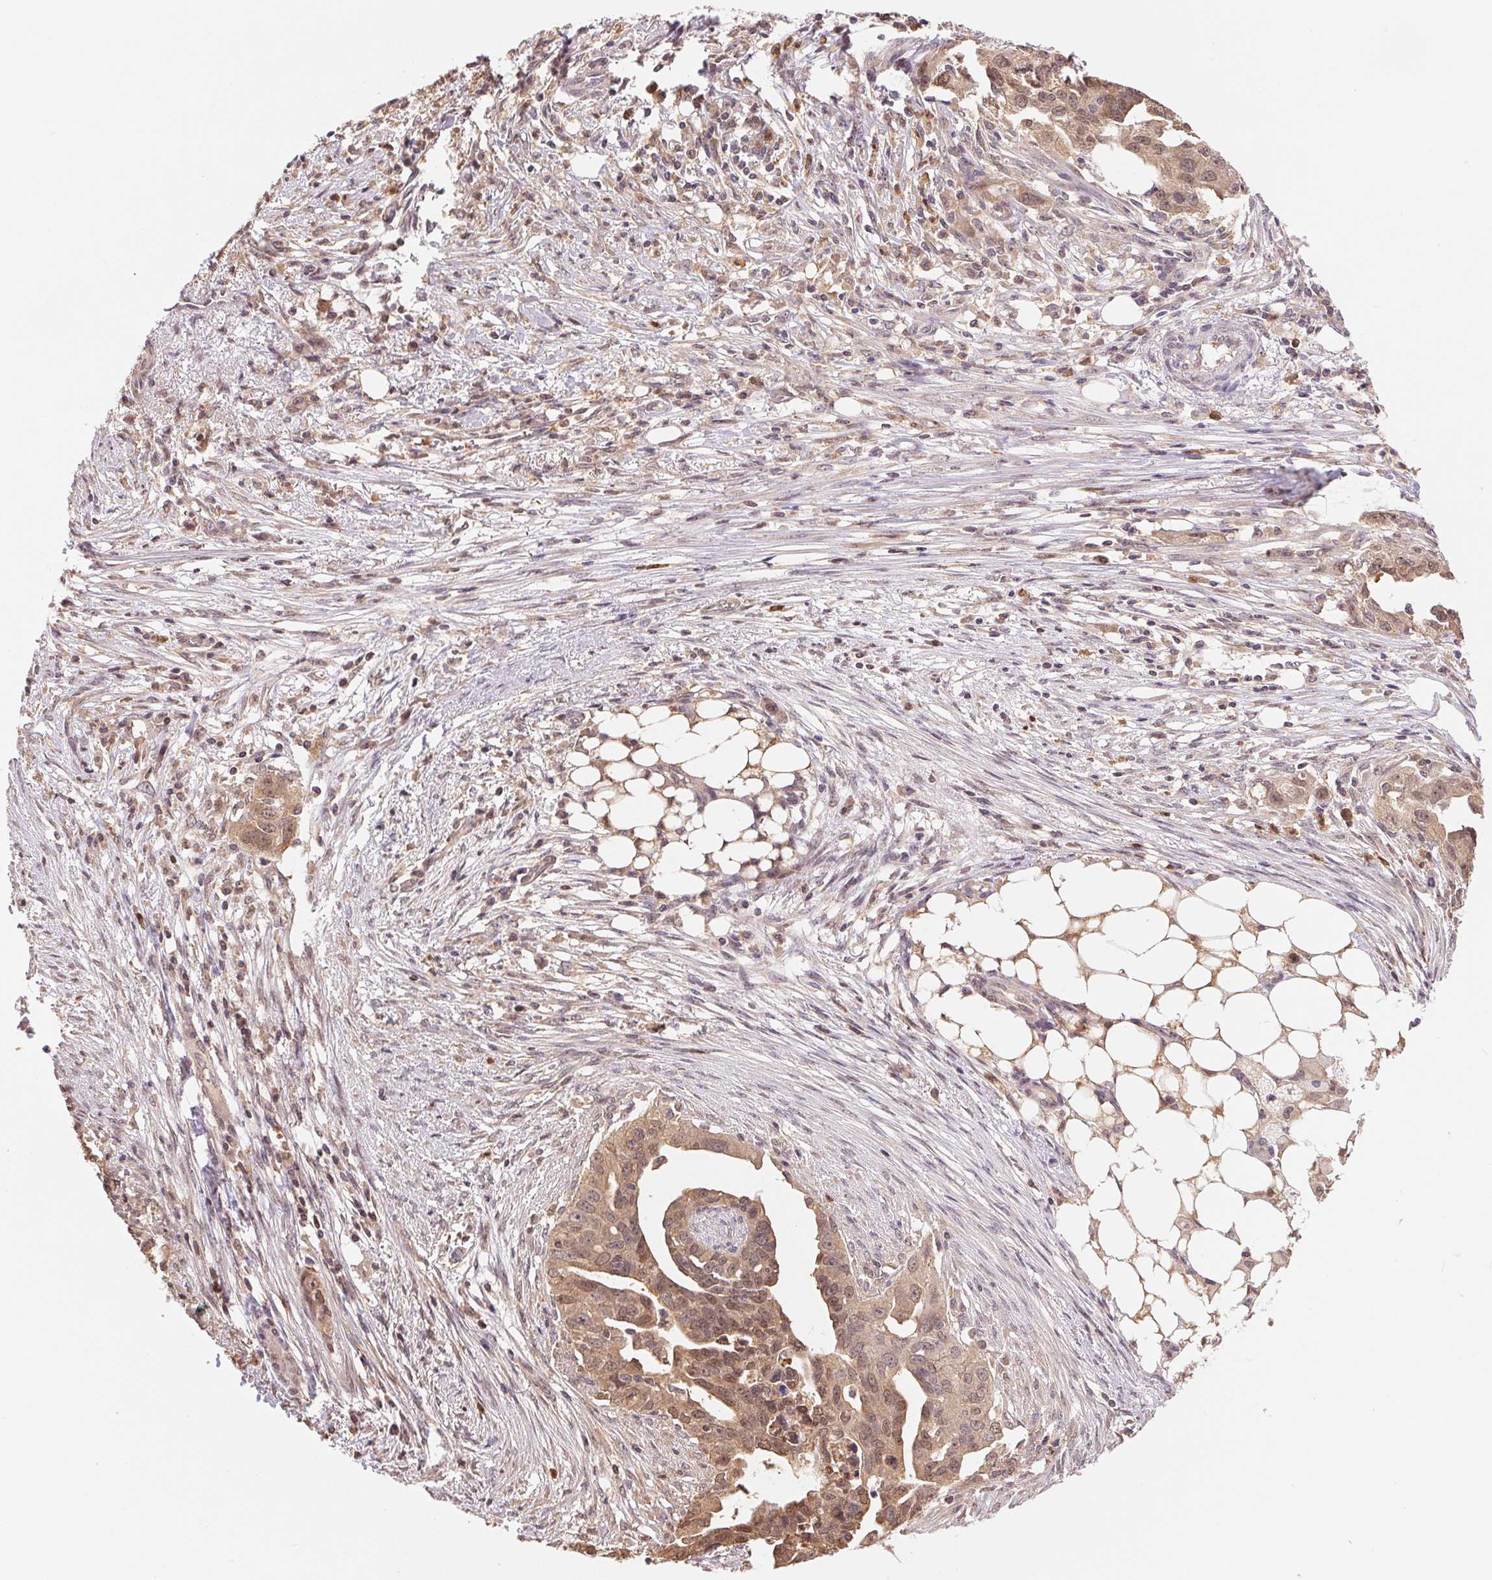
{"staining": {"intensity": "weak", "quantity": ">75%", "location": "cytoplasmic/membranous,nuclear"}, "tissue": "ovarian cancer", "cell_type": "Tumor cells", "image_type": "cancer", "snomed": [{"axis": "morphology", "description": "Carcinoma, endometroid"}, {"axis": "morphology", "description": "Cystadenocarcinoma, serous, NOS"}, {"axis": "topography", "description": "Ovary"}], "caption": "Protein analysis of ovarian serous cystadenocarcinoma tissue displays weak cytoplasmic/membranous and nuclear staining in approximately >75% of tumor cells.", "gene": "CDC123", "patient": {"sex": "female", "age": 45}}